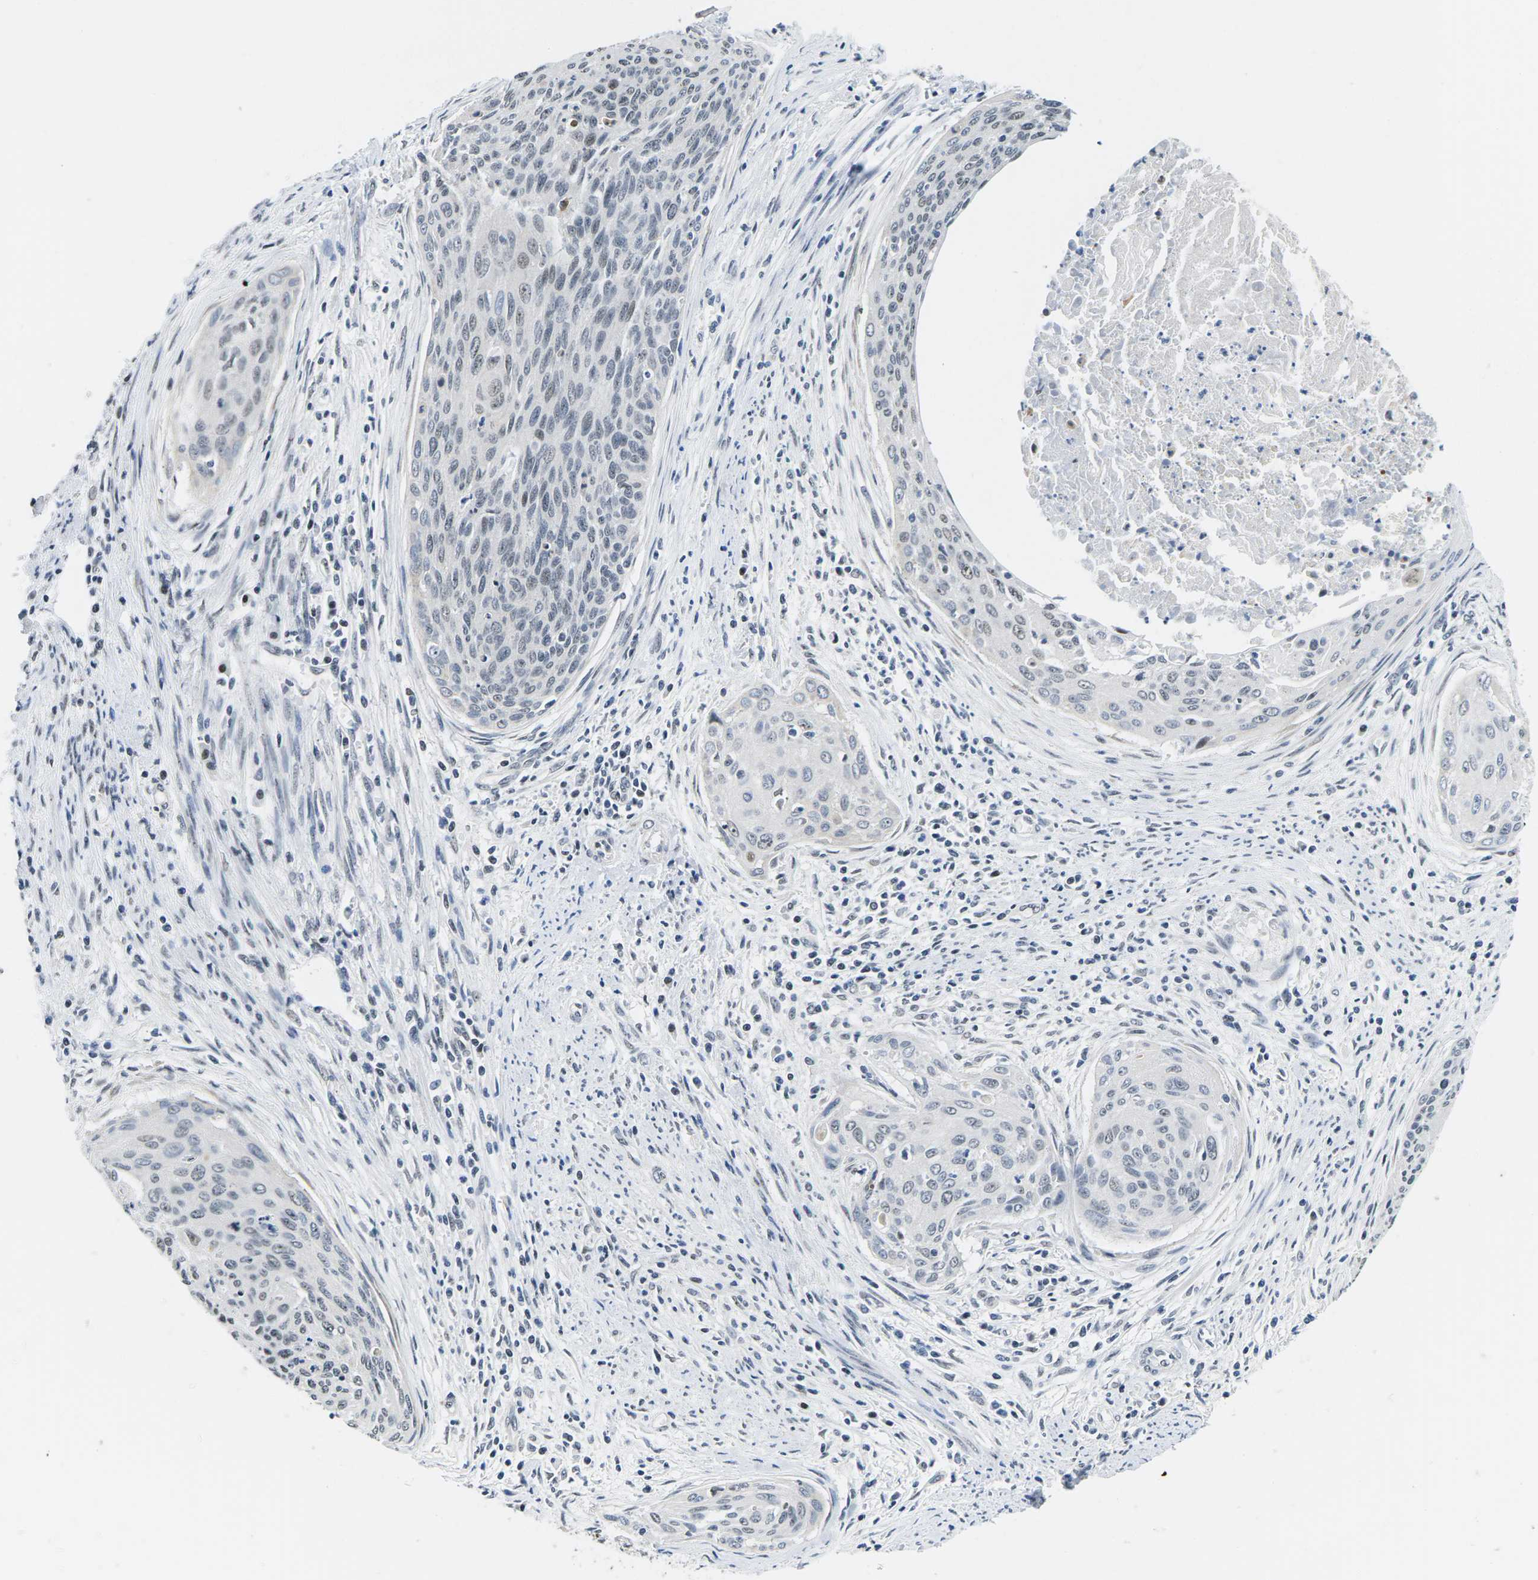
{"staining": {"intensity": "negative", "quantity": "none", "location": "none"}, "tissue": "cervical cancer", "cell_type": "Tumor cells", "image_type": "cancer", "snomed": [{"axis": "morphology", "description": "Squamous cell carcinoma, NOS"}, {"axis": "topography", "description": "Cervix"}], "caption": "Cervical cancer (squamous cell carcinoma) was stained to show a protein in brown. There is no significant staining in tumor cells.", "gene": "NSRP1", "patient": {"sex": "female", "age": 55}}